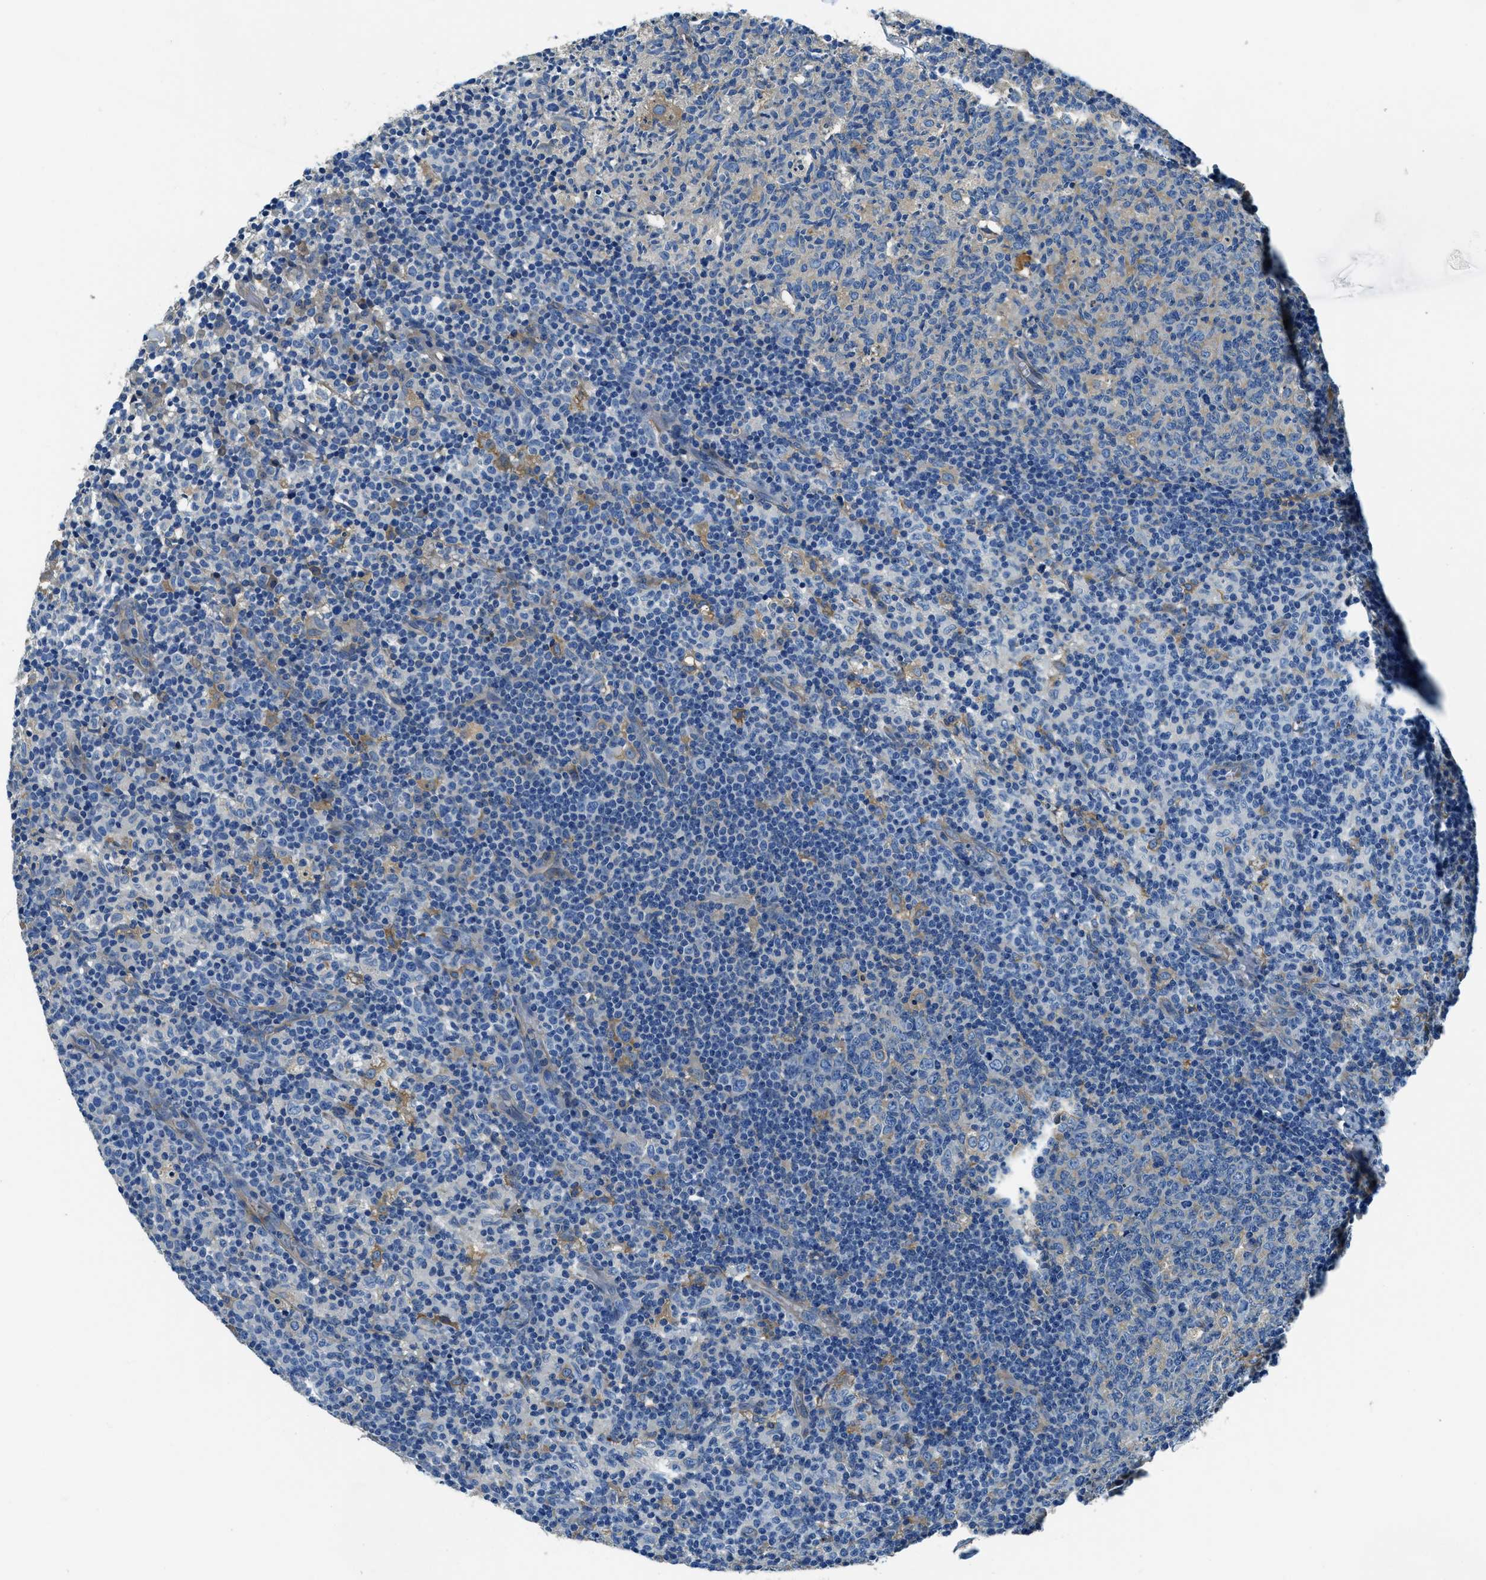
{"staining": {"intensity": "weak", "quantity": "<25%", "location": "cytoplasmic/membranous"}, "tissue": "lymph node", "cell_type": "Germinal center cells", "image_type": "normal", "snomed": [{"axis": "morphology", "description": "Normal tissue, NOS"}, {"axis": "morphology", "description": "Inflammation, NOS"}, {"axis": "topography", "description": "Lymph node"}], "caption": "DAB immunohistochemical staining of normal human lymph node reveals no significant staining in germinal center cells. Nuclei are stained in blue.", "gene": "TWF1", "patient": {"sex": "male", "age": 55}}